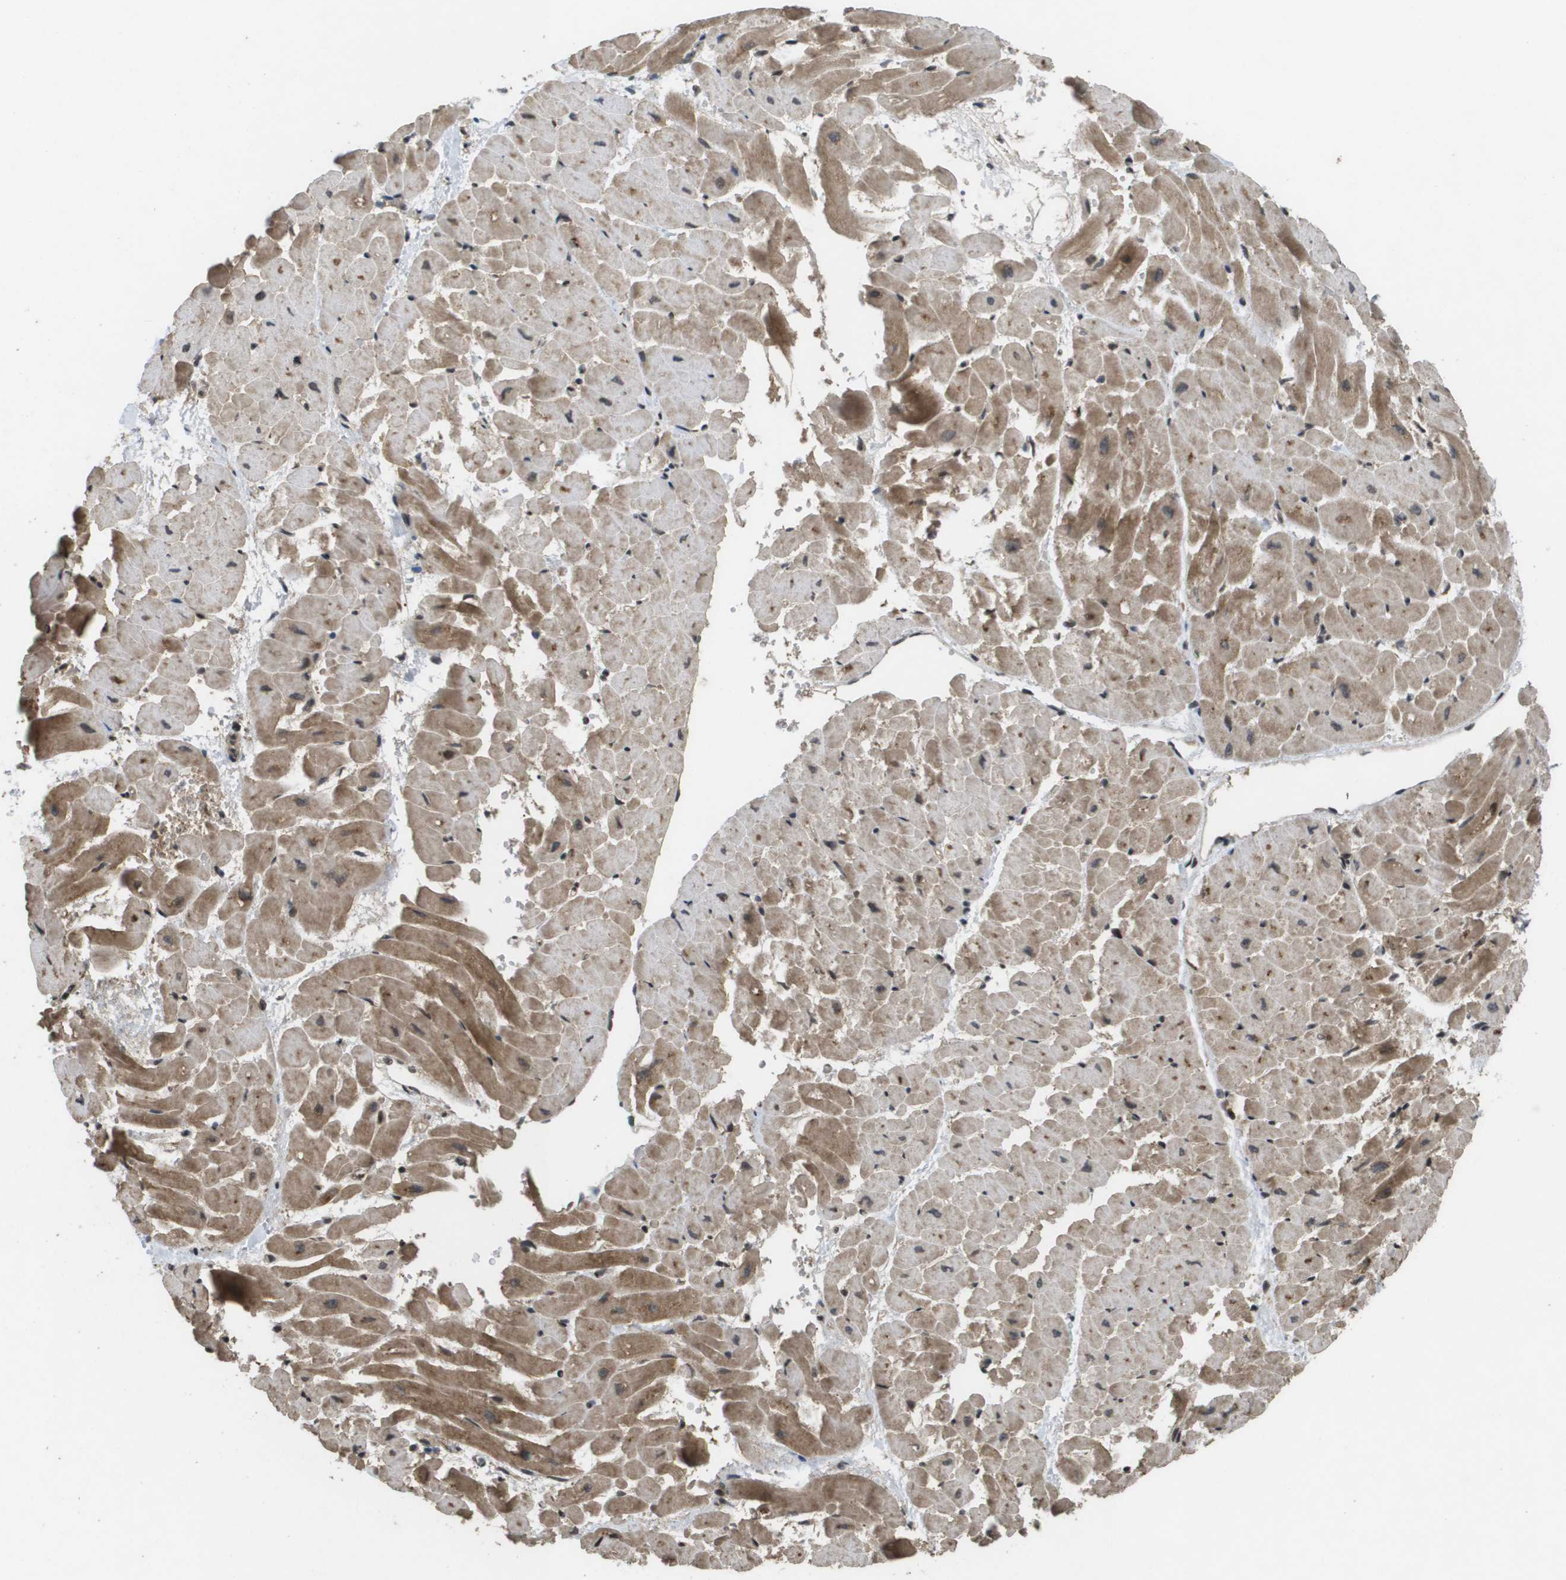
{"staining": {"intensity": "moderate", "quantity": ">75%", "location": "cytoplasmic/membranous"}, "tissue": "heart muscle", "cell_type": "Cardiomyocytes", "image_type": "normal", "snomed": [{"axis": "morphology", "description": "Normal tissue, NOS"}, {"axis": "topography", "description": "Heart"}], "caption": "DAB (3,3'-diaminobenzidine) immunohistochemical staining of benign human heart muscle shows moderate cytoplasmic/membranous protein positivity in approximately >75% of cardiomyocytes. (Stains: DAB (3,3'-diaminobenzidine) in brown, nuclei in blue, Microscopy: brightfield microscopy at high magnification).", "gene": "KIF11", "patient": {"sex": "male", "age": 45}}